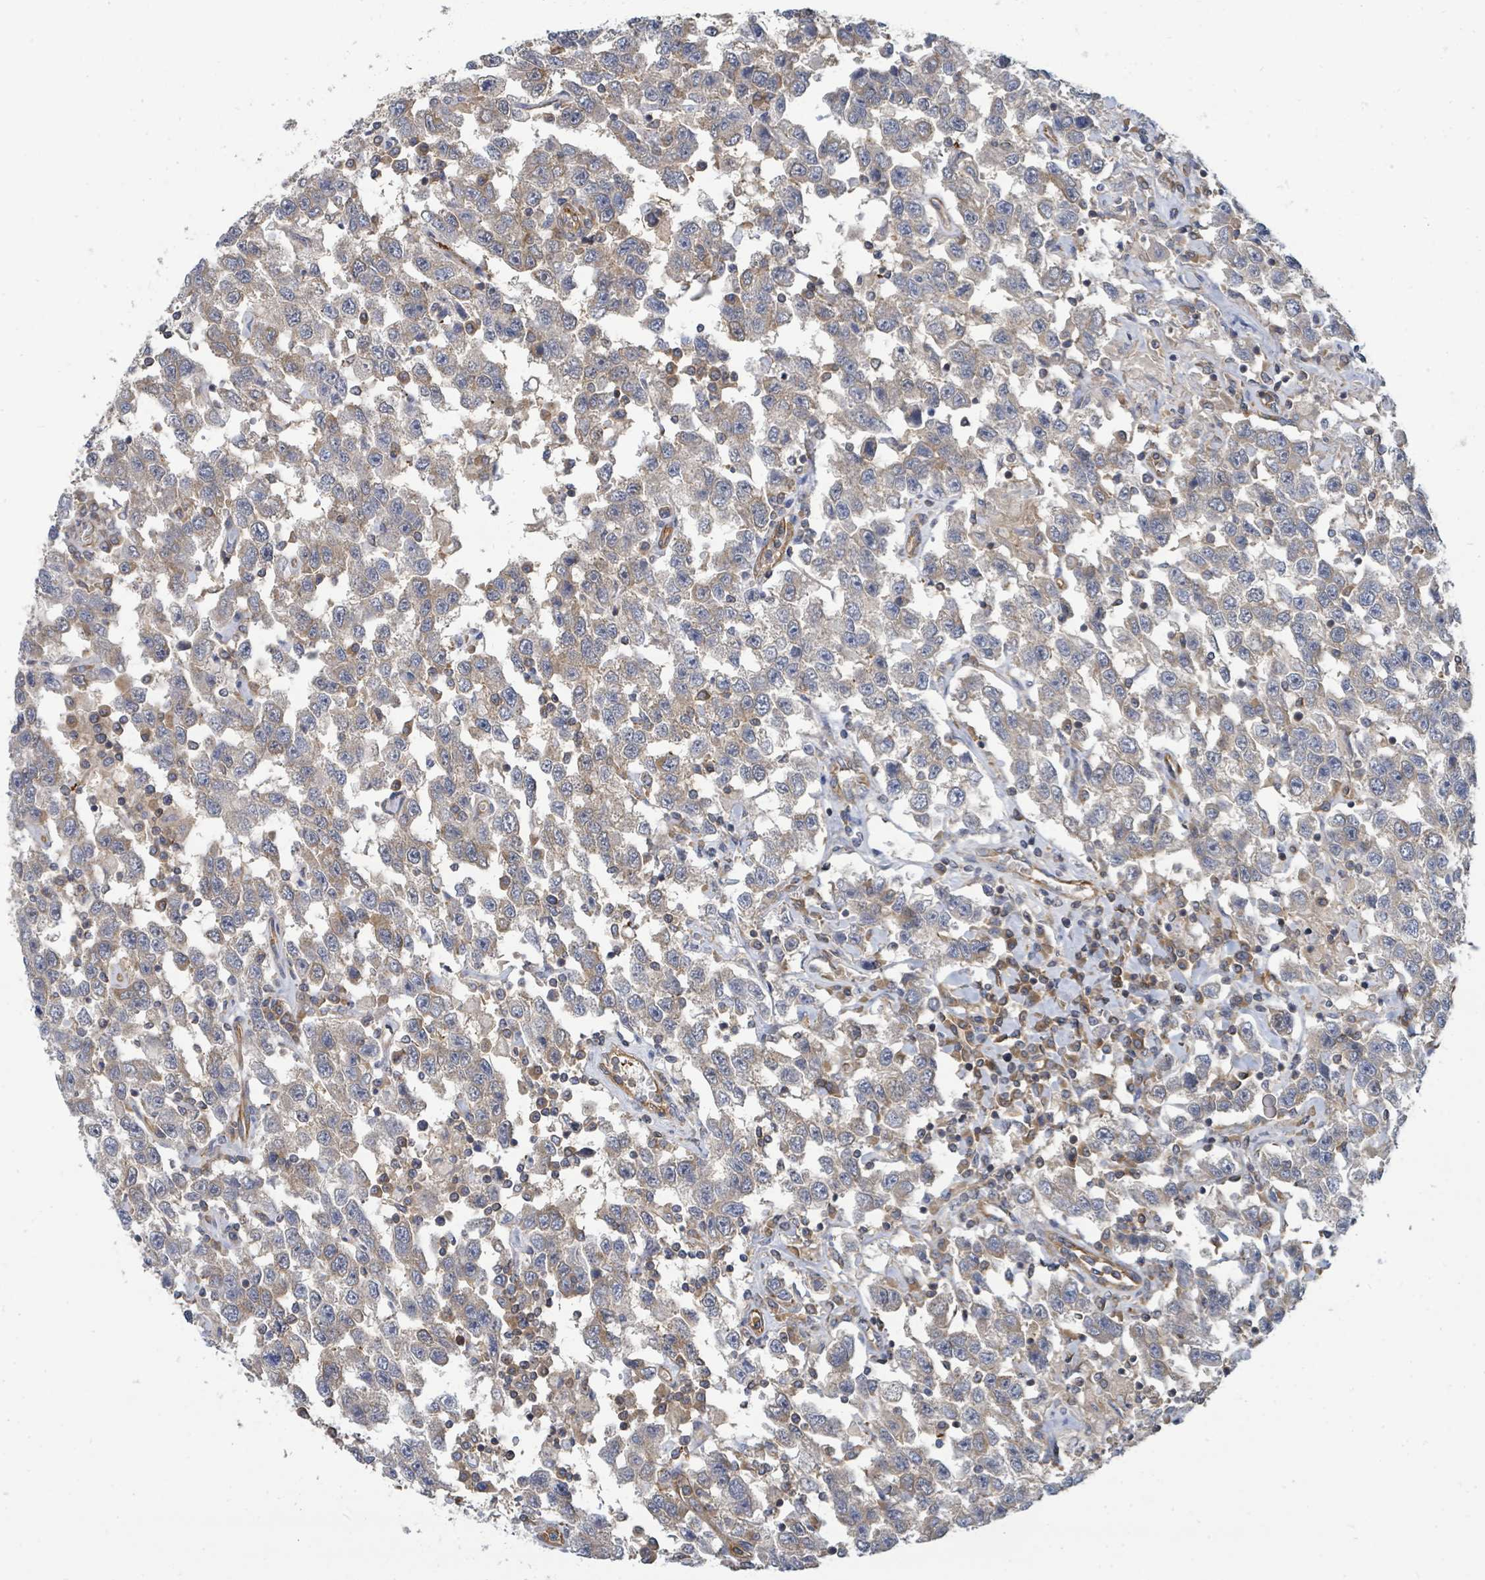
{"staining": {"intensity": "weak", "quantity": ">75%", "location": "cytoplasmic/membranous"}, "tissue": "testis cancer", "cell_type": "Tumor cells", "image_type": "cancer", "snomed": [{"axis": "morphology", "description": "Seminoma, NOS"}, {"axis": "topography", "description": "Testis"}], "caption": "The micrograph reveals staining of testis seminoma, revealing weak cytoplasmic/membranous protein expression (brown color) within tumor cells. The protein of interest is shown in brown color, while the nuclei are stained blue.", "gene": "BOLA2B", "patient": {"sex": "male", "age": 41}}